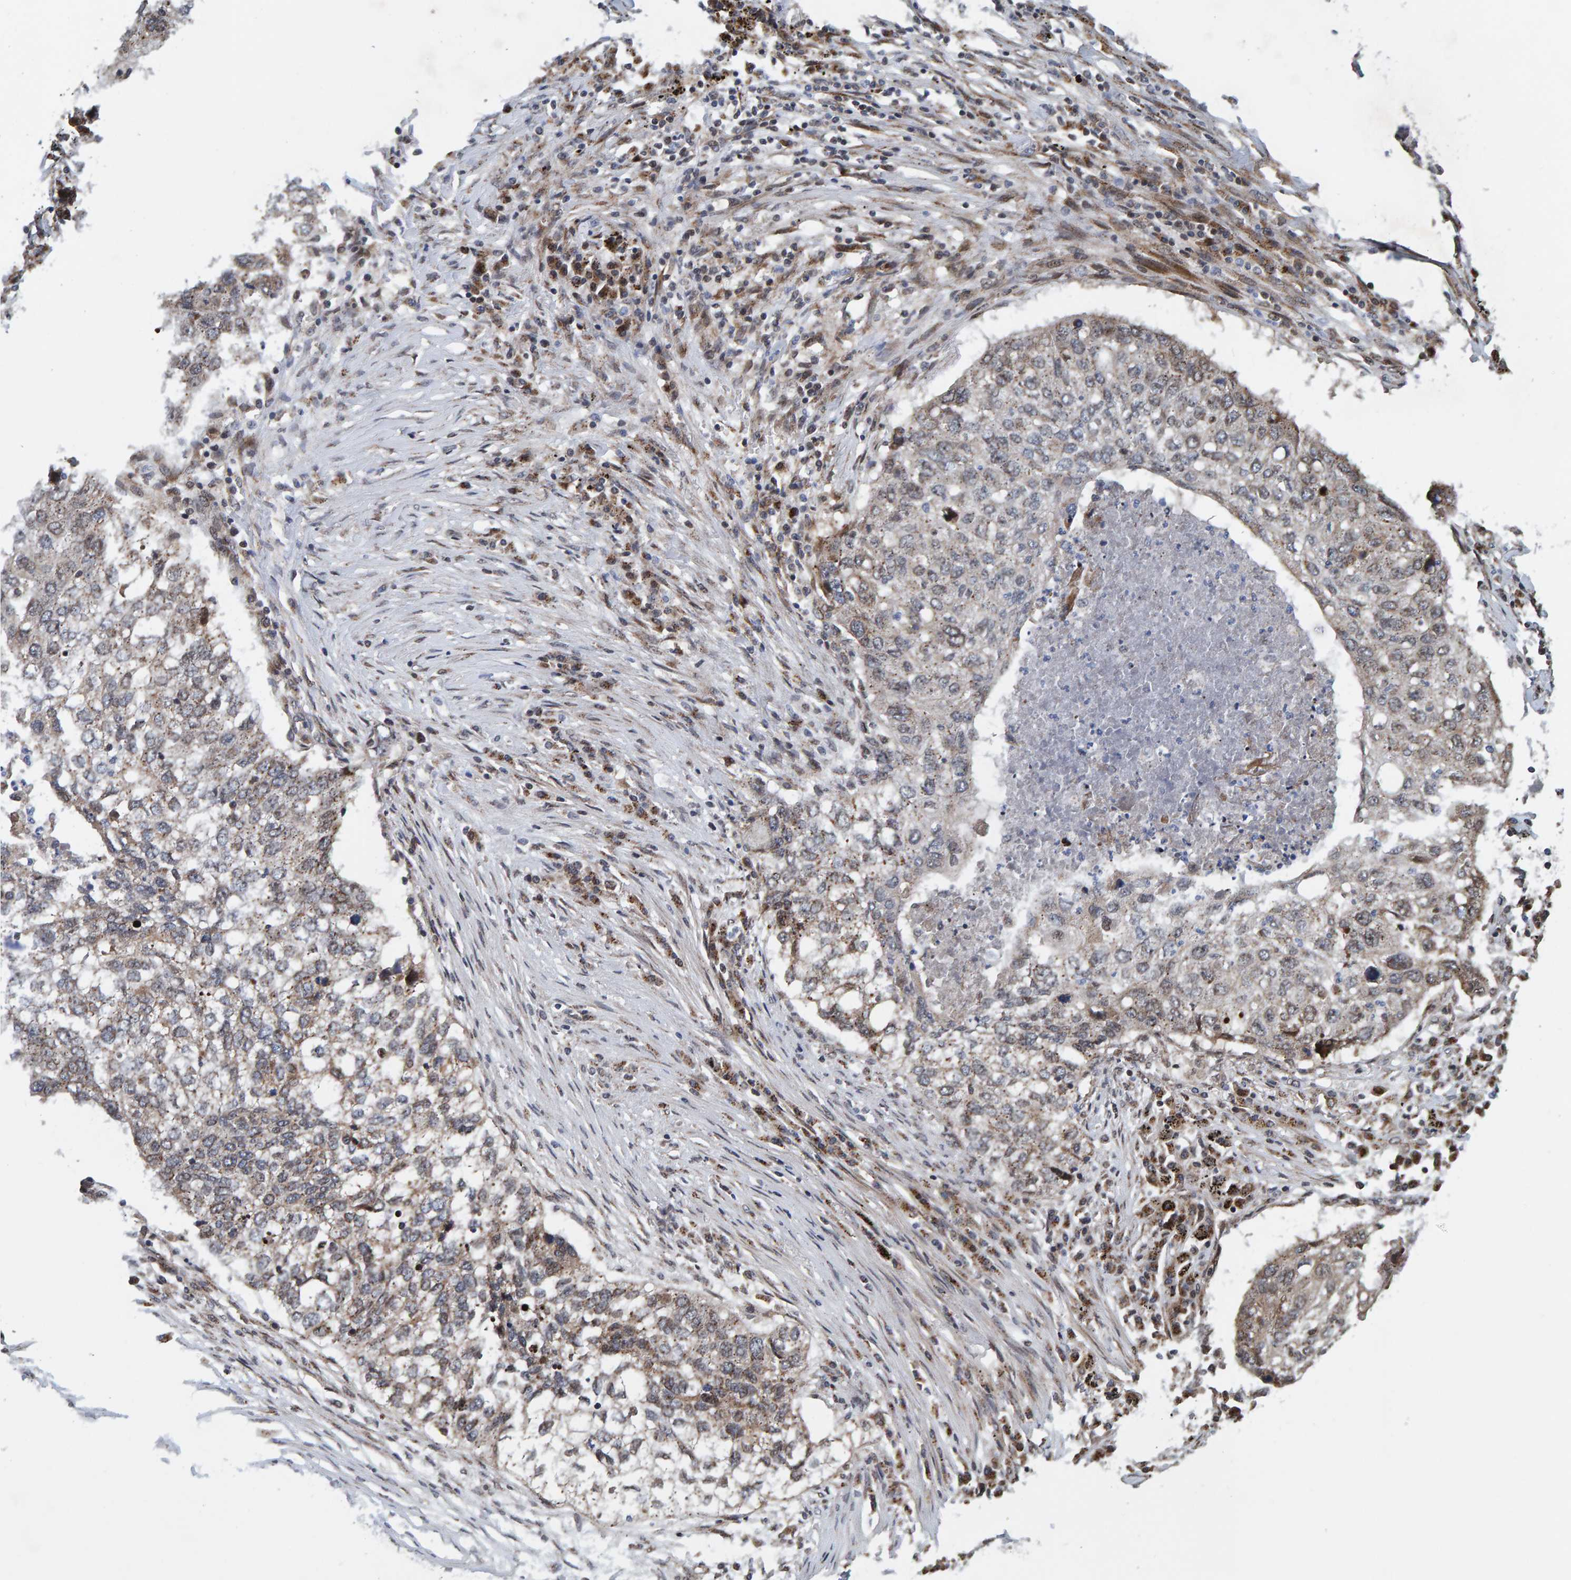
{"staining": {"intensity": "weak", "quantity": "25%-75%", "location": "cytoplasmic/membranous"}, "tissue": "lung cancer", "cell_type": "Tumor cells", "image_type": "cancer", "snomed": [{"axis": "morphology", "description": "Squamous cell carcinoma, NOS"}, {"axis": "topography", "description": "Lung"}], "caption": "Weak cytoplasmic/membranous protein positivity is seen in approximately 25%-75% of tumor cells in lung squamous cell carcinoma.", "gene": "CCDC25", "patient": {"sex": "female", "age": 63}}